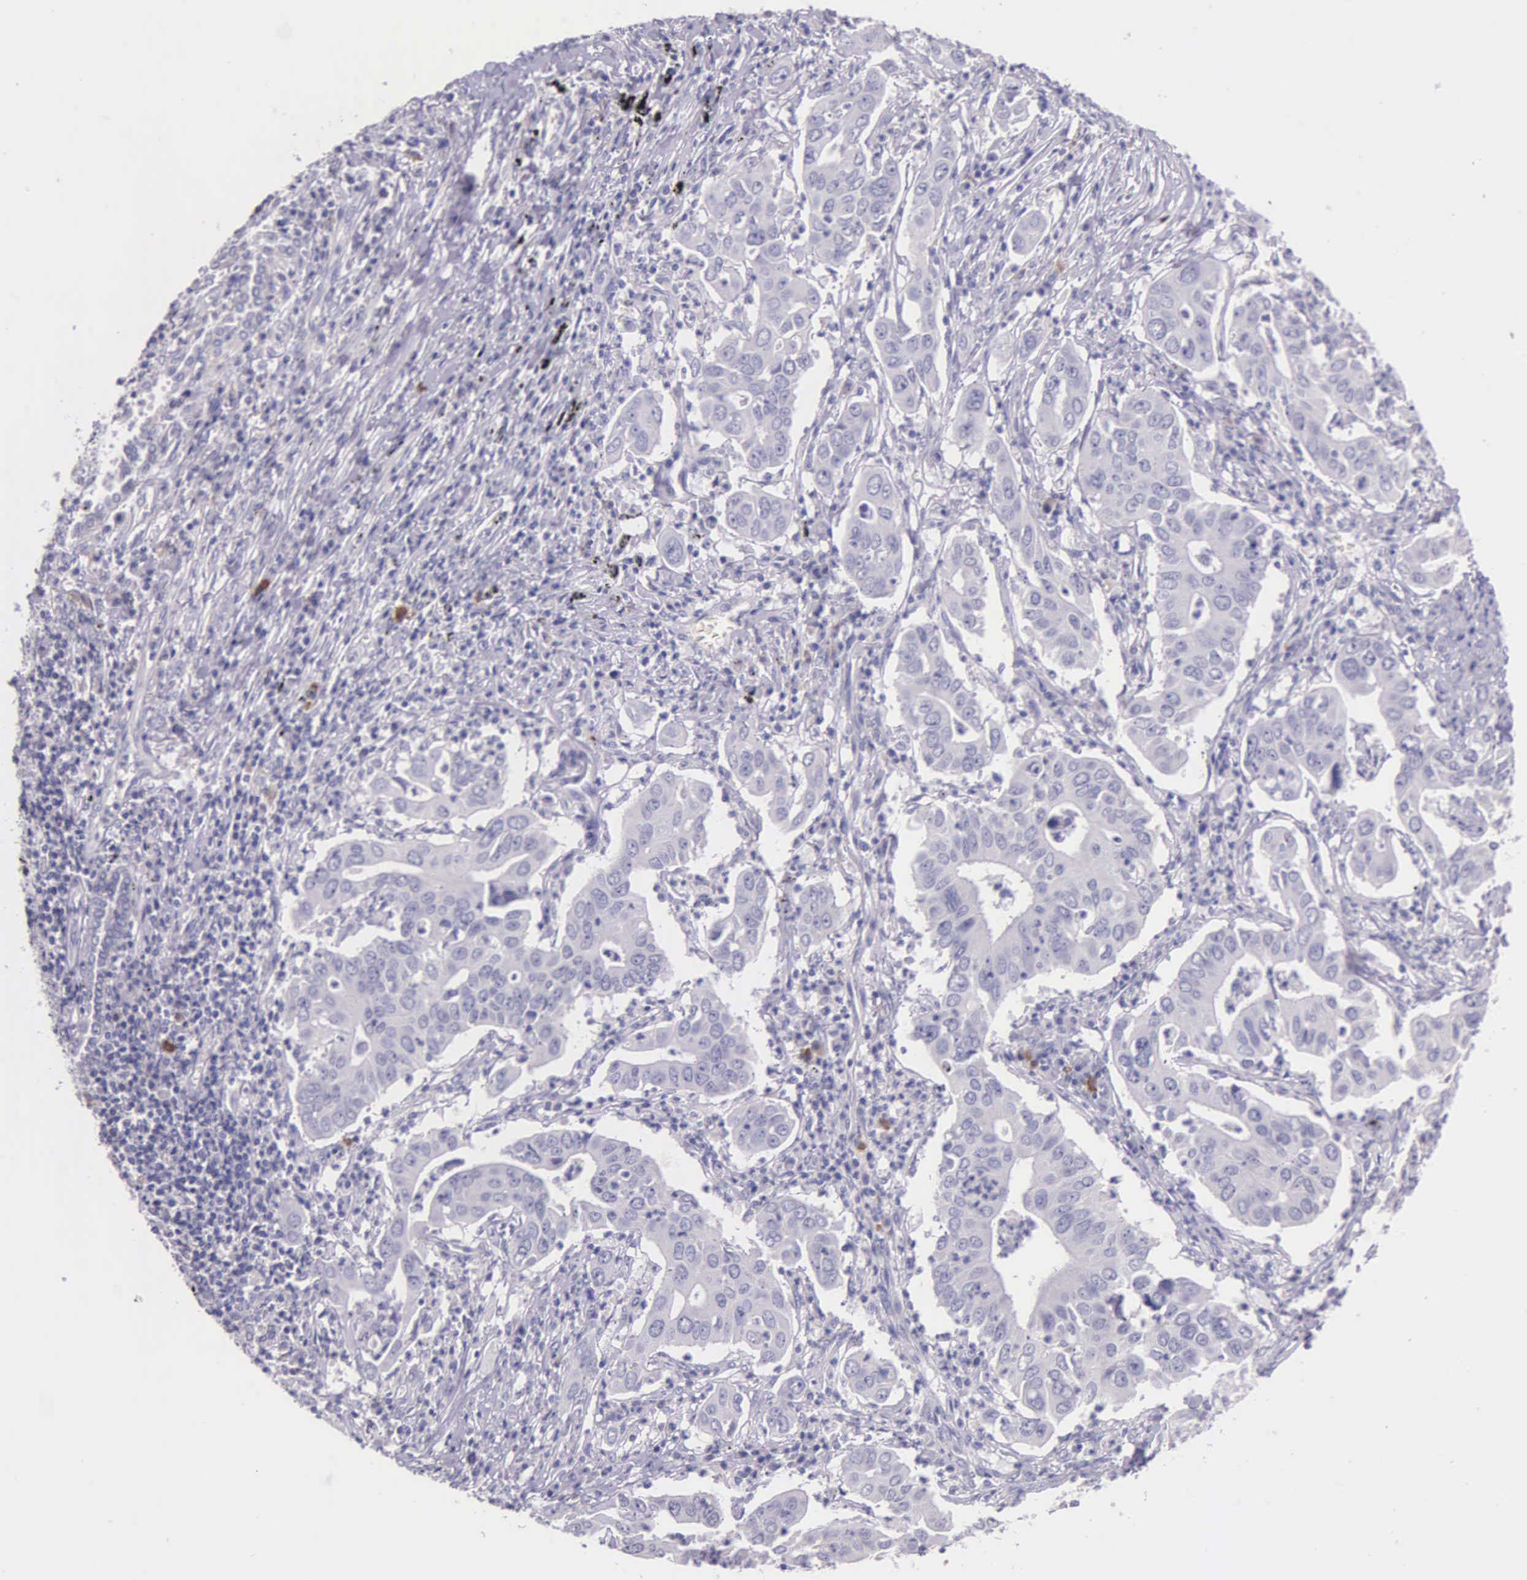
{"staining": {"intensity": "negative", "quantity": "none", "location": "none"}, "tissue": "lung cancer", "cell_type": "Tumor cells", "image_type": "cancer", "snomed": [{"axis": "morphology", "description": "Adenocarcinoma, NOS"}, {"axis": "topography", "description": "Lung"}], "caption": "High magnification brightfield microscopy of adenocarcinoma (lung) stained with DAB (brown) and counterstained with hematoxylin (blue): tumor cells show no significant positivity. (DAB immunohistochemistry (IHC) with hematoxylin counter stain).", "gene": "THSD7A", "patient": {"sex": "male", "age": 48}}